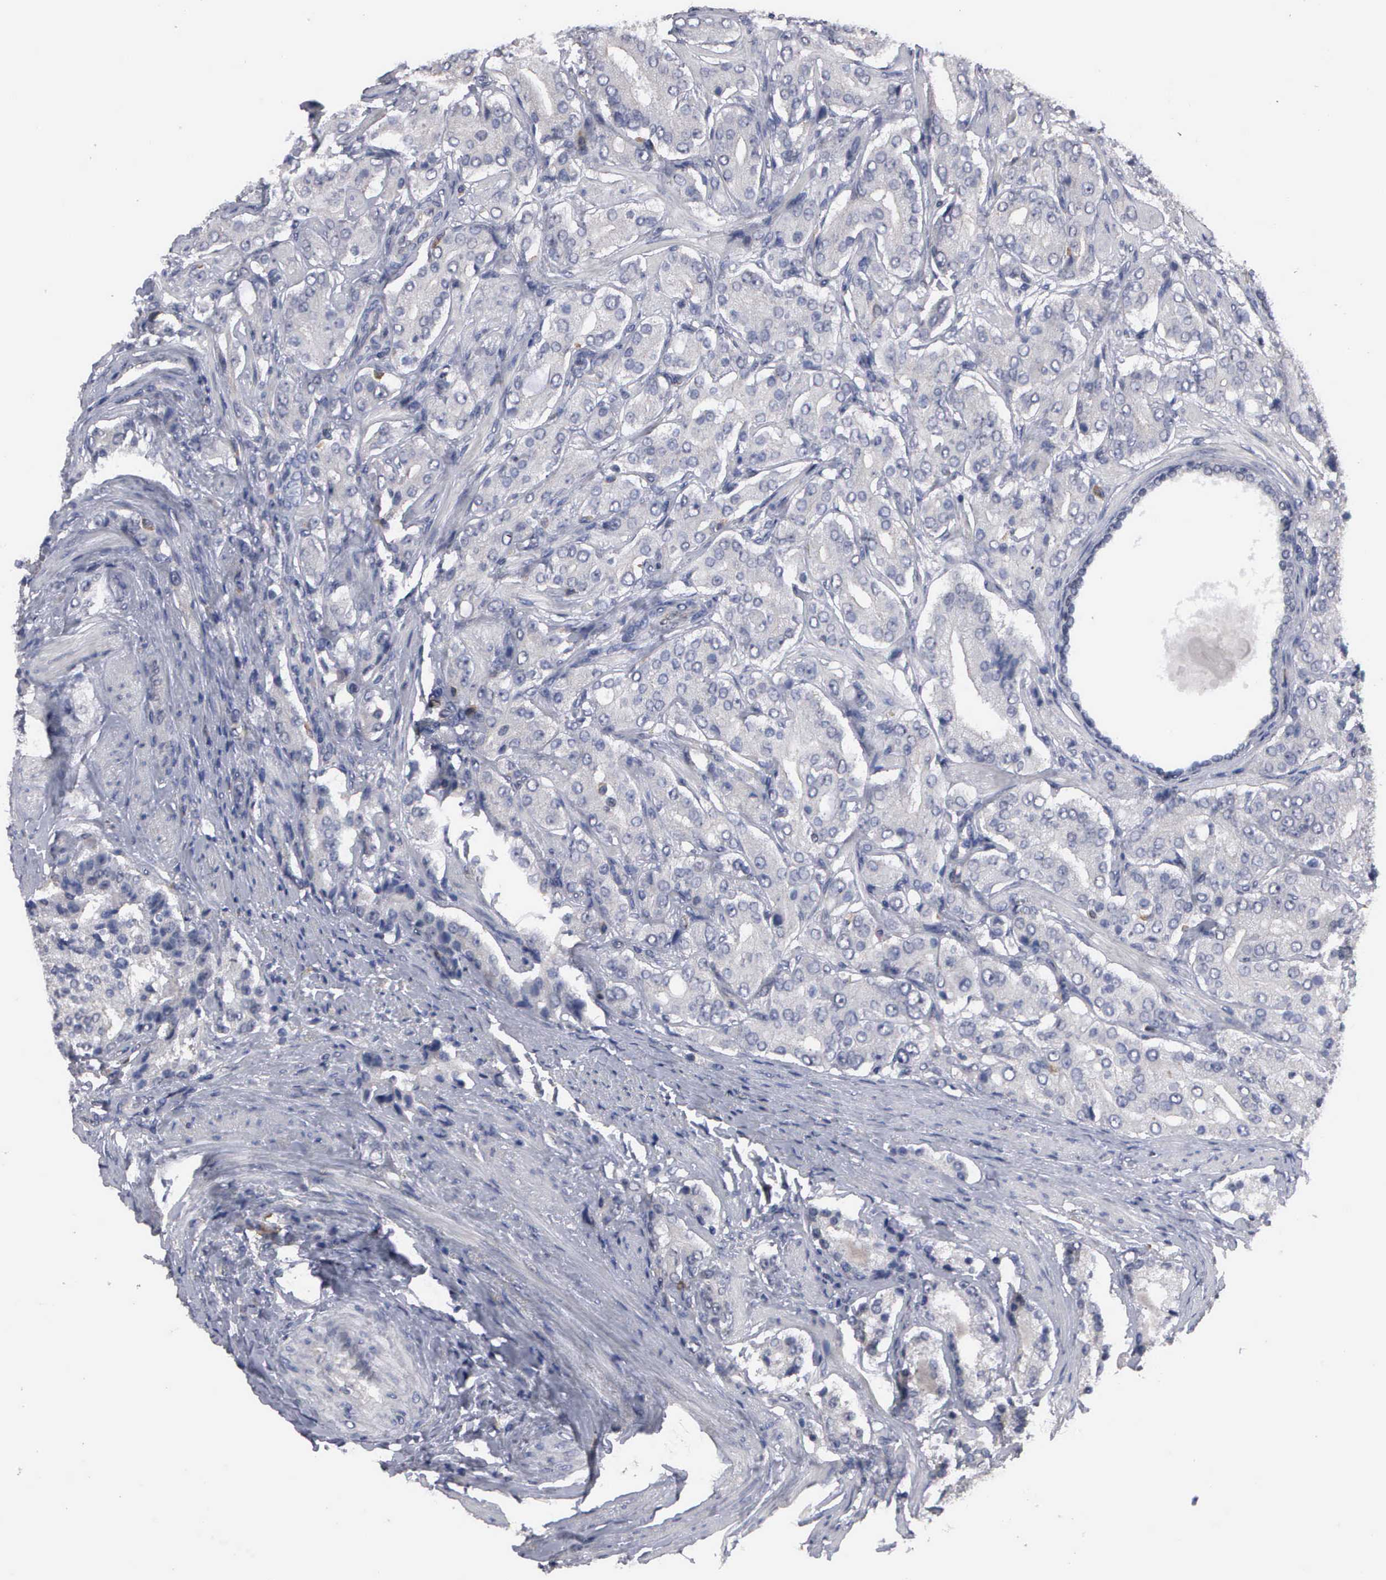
{"staining": {"intensity": "negative", "quantity": "none", "location": "none"}, "tissue": "prostate cancer", "cell_type": "Tumor cells", "image_type": "cancer", "snomed": [{"axis": "morphology", "description": "Adenocarcinoma, Medium grade"}, {"axis": "topography", "description": "Prostate"}], "caption": "Prostate cancer was stained to show a protein in brown. There is no significant expression in tumor cells.", "gene": "ZBTB33", "patient": {"sex": "male", "age": 72}}